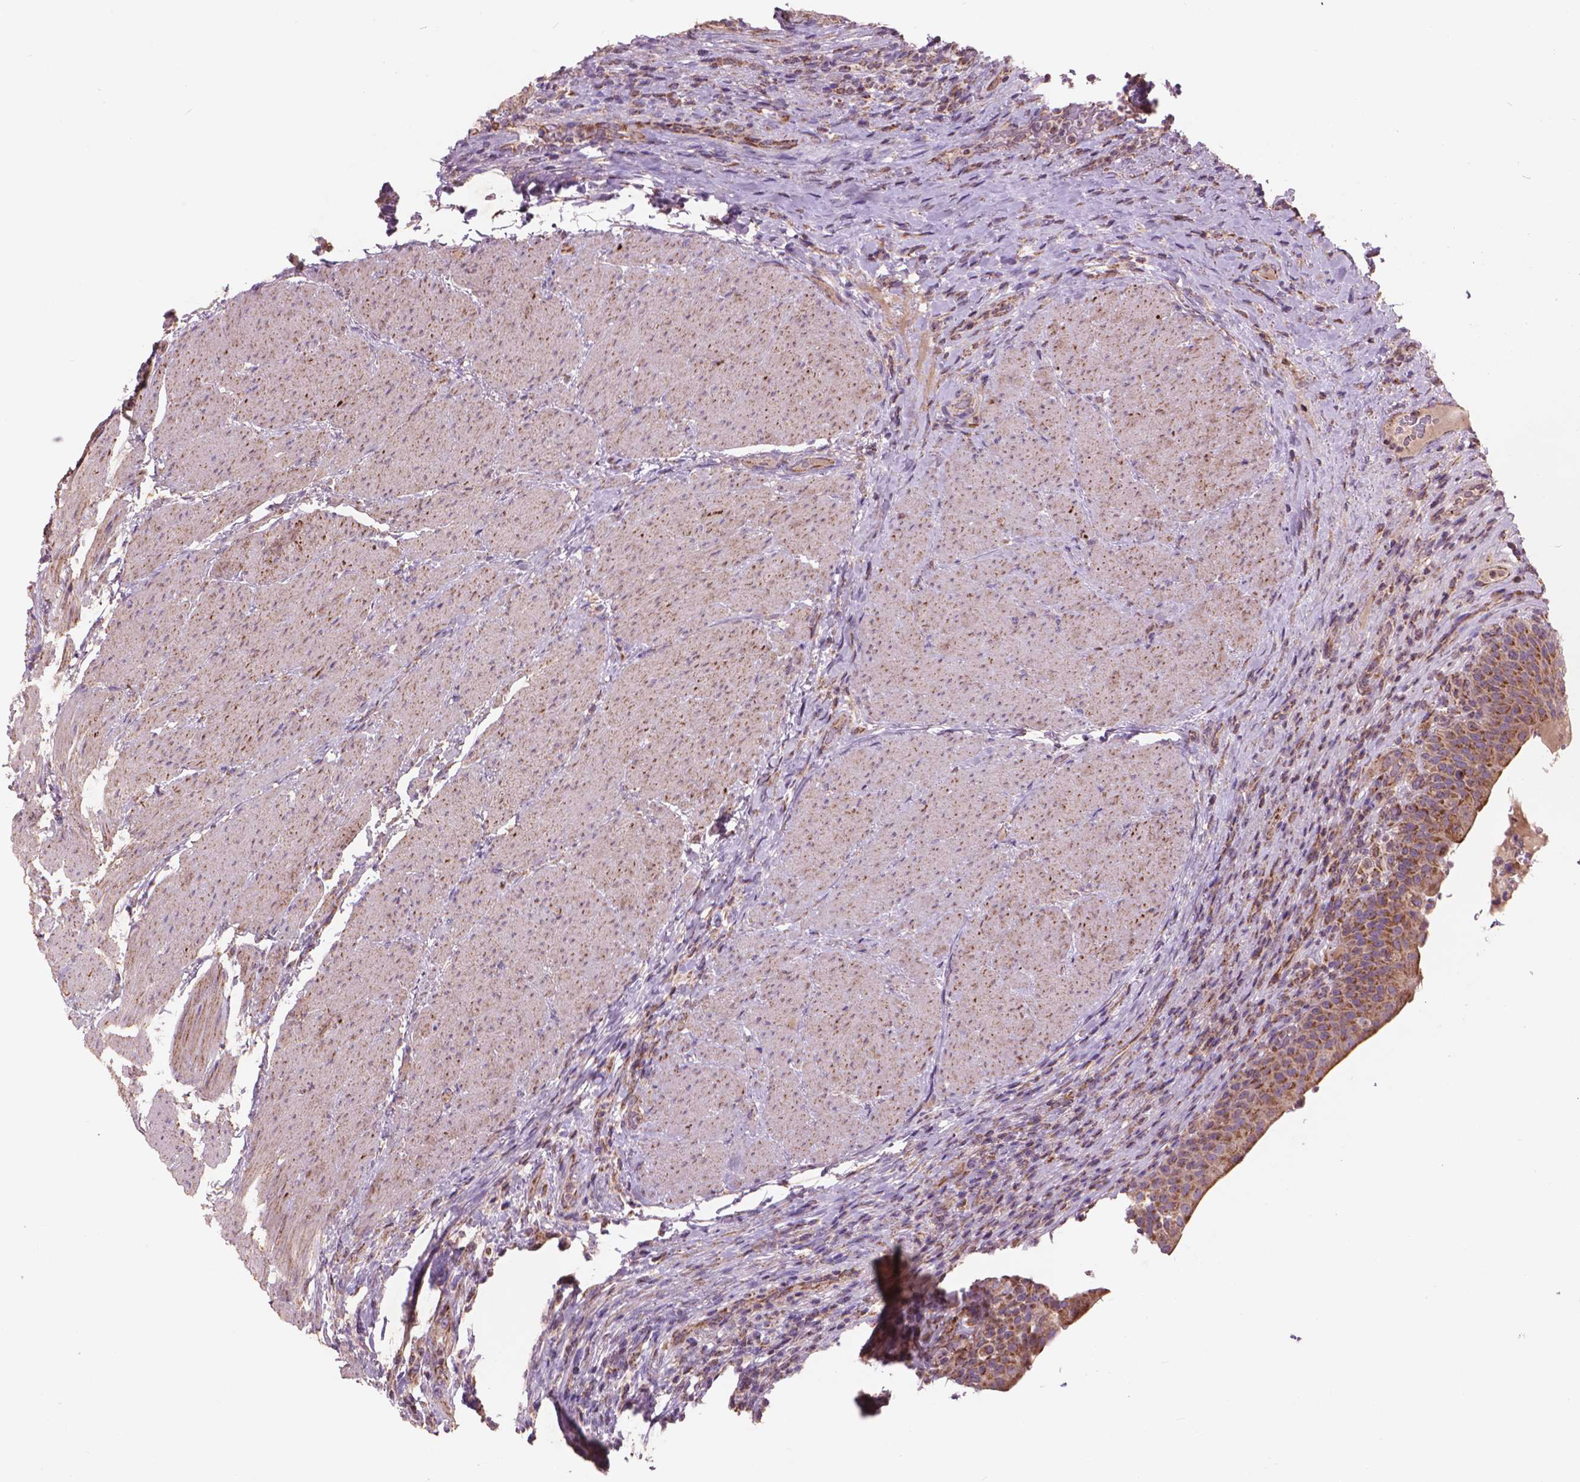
{"staining": {"intensity": "moderate", "quantity": ">75%", "location": "cytoplasmic/membranous"}, "tissue": "urinary bladder", "cell_type": "Urothelial cells", "image_type": "normal", "snomed": [{"axis": "morphology", "description": "Normal tissue, NOS"}, {"axis": "topography", "description": "Urinary bladder"}, {"axis": "topography", "description": "Peripheral nerve tissue"}], "caption": "Protein staining reveals moderate cytoplasmic/membranous staining in about >75% of urothelial cells in benign urinary bladder.", "gene": "NLRX1", "patient": {"sex": "male", "age": 66}}